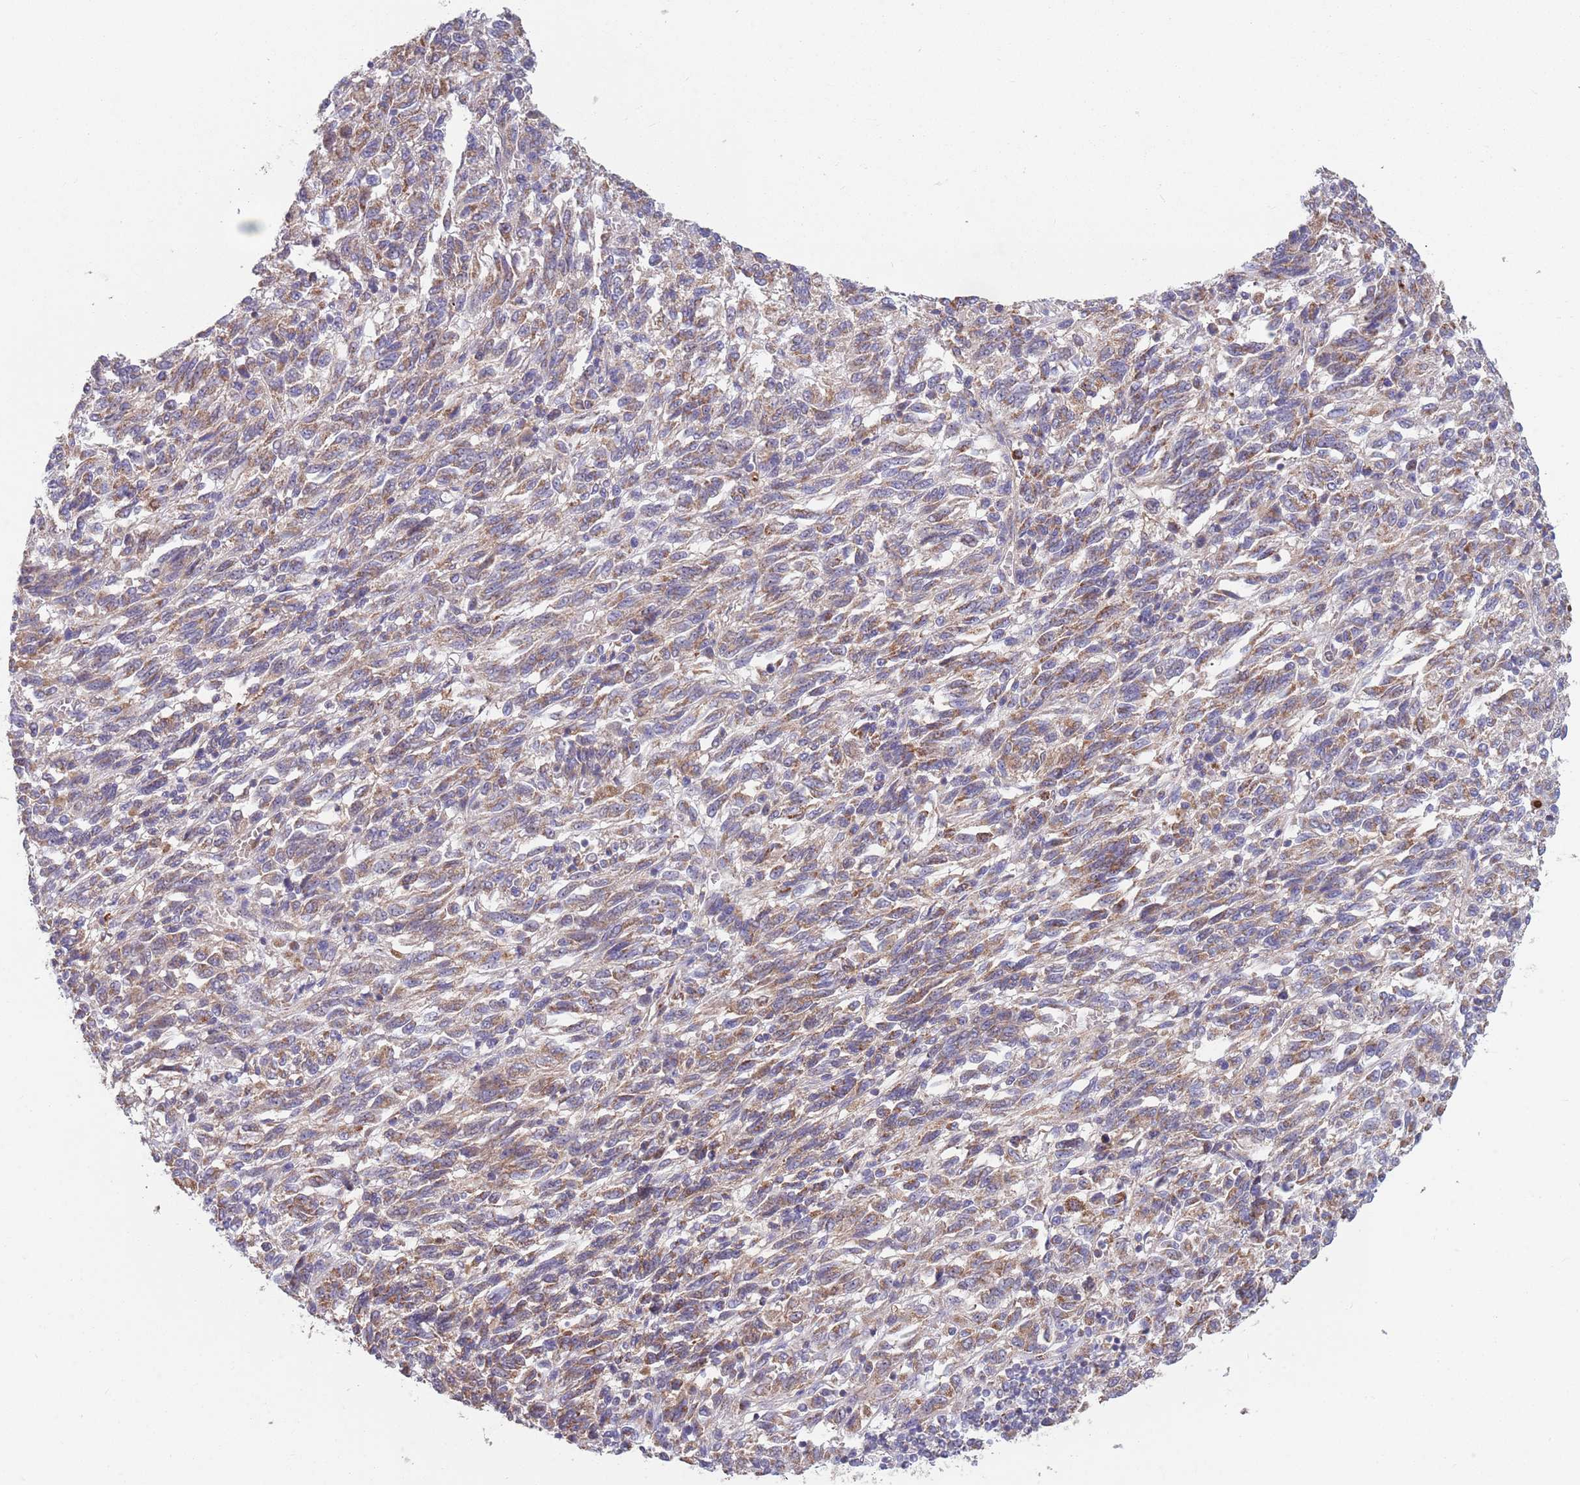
{"staining": {"intensity": "moderate", "quantity": "25%-75%", "location": "cytoplasmic/membranous"}, "tissue": "melanoma", "cell_type": "Tumor cells", "image_type": "cancer", "snomed": [{"axis": "morphology", "description": "Malignant melanoma, Metastatic site"}, {"axis": "topography", "description": "Lung"}], "caption": "Brown immunohistochemical staining in human malignant melanoma (metastatic site) exhibits moderate cytoplasmic/membranous positivity in about 25%-75% of tumor cells.", "gene": "DDT", "patient": {"sex": "male", "age": 64}}